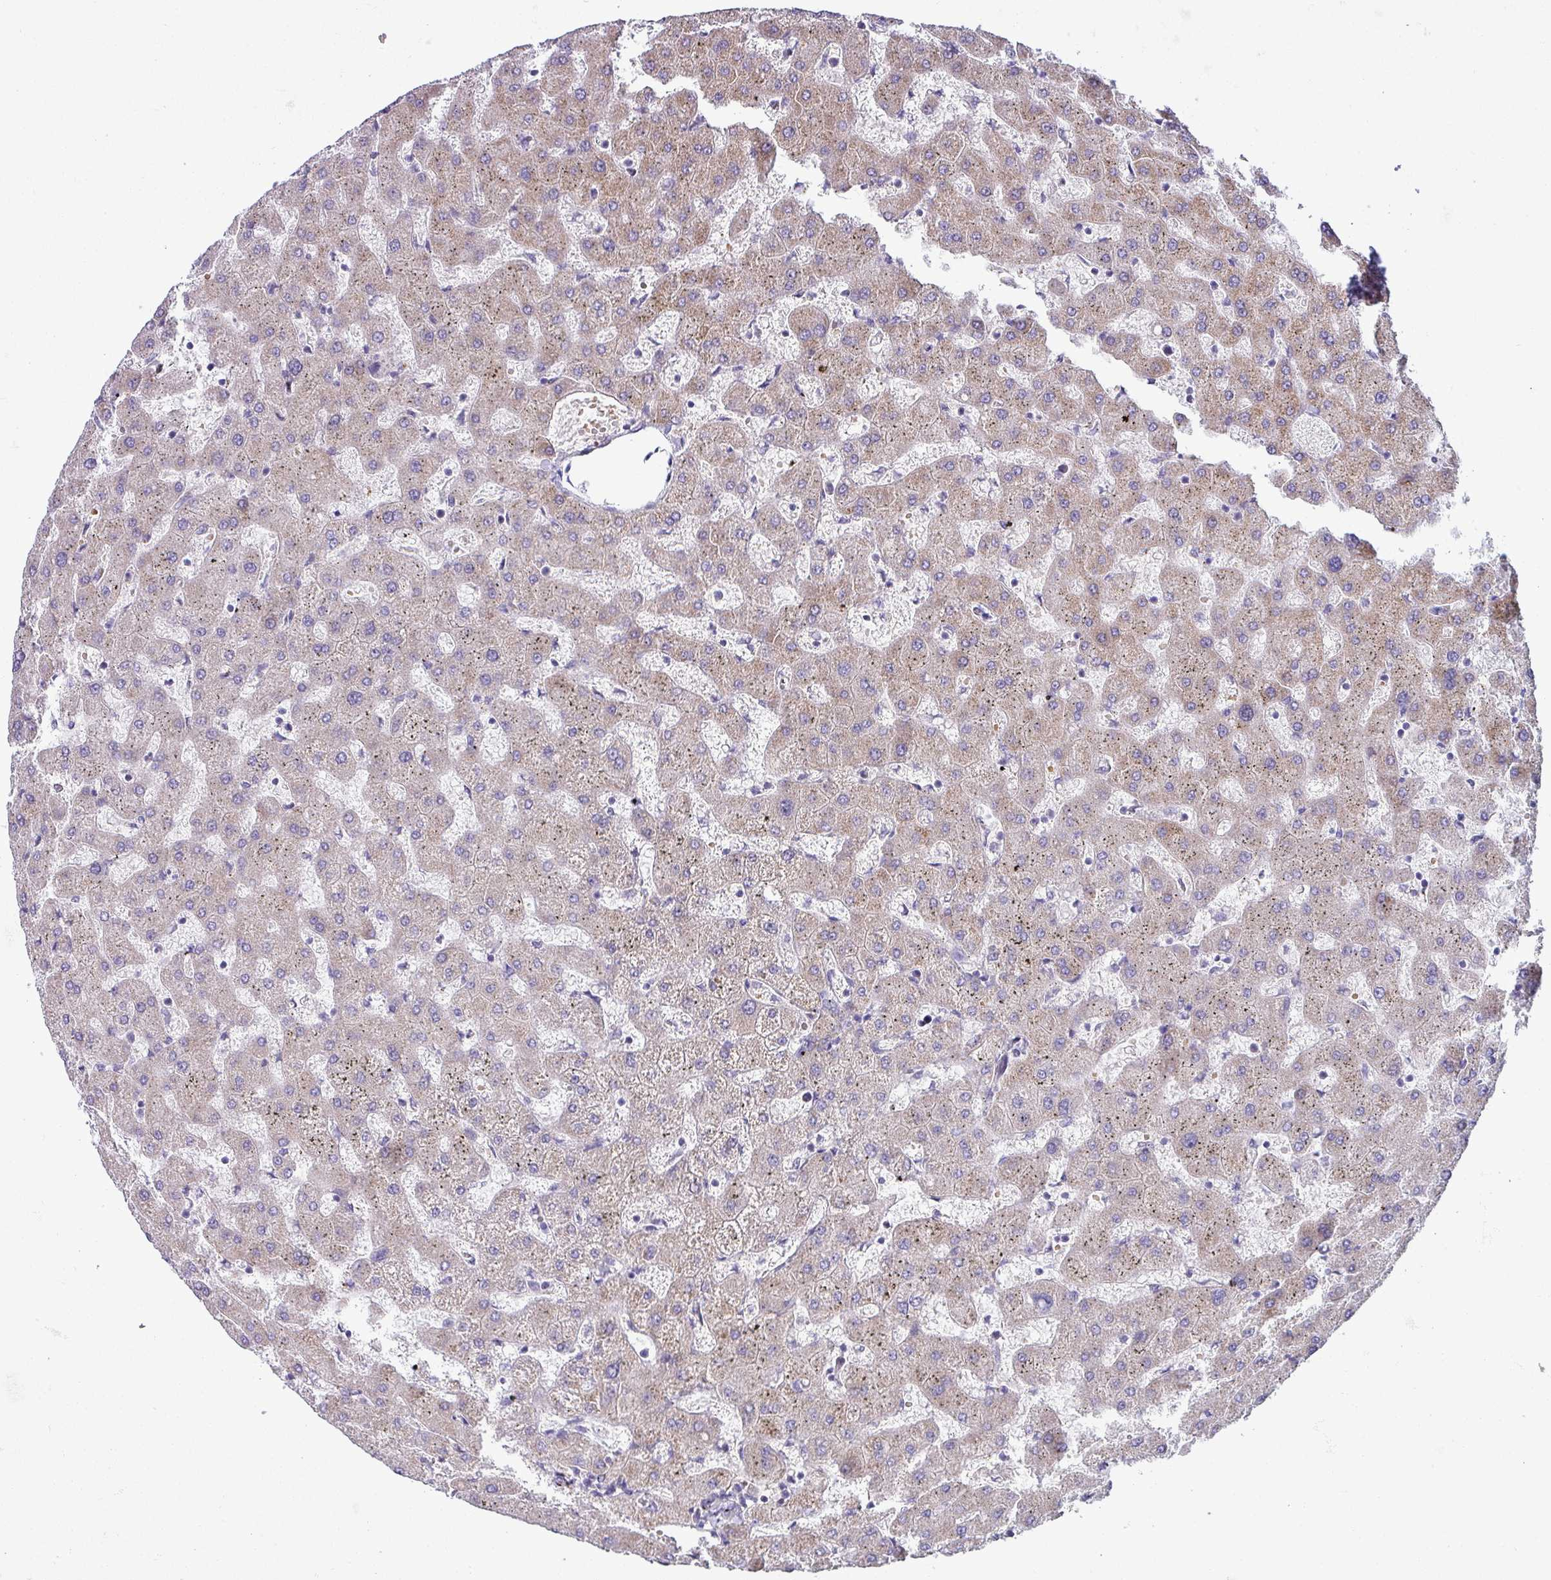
{"staining": {"intensity": "negative", "quantity": "none", "location": "none"}, "tissue": "liver", "cell_type": "Cholangiocytes", "image_type": "normal", "snomed": [{"axis": "morphology", "description": "Normal tissue, NOS"}, {"axis": "topography", "description": "Liver"}], "caption": "High power microscopy histopathology image of an immunohistochemistry (IHC) micrograph of unremarkable liver, revealing no significant expression in cholangiocytes. The staining was performed using DAB (3,3'-diaminobenzidine) to visualize the protein expression in brown, while the nuclei were stained in blue with hematoxylin (Magnification: 20x).", "gene": "ACAP3", "patient": {"sex": "female", "age": 63}}